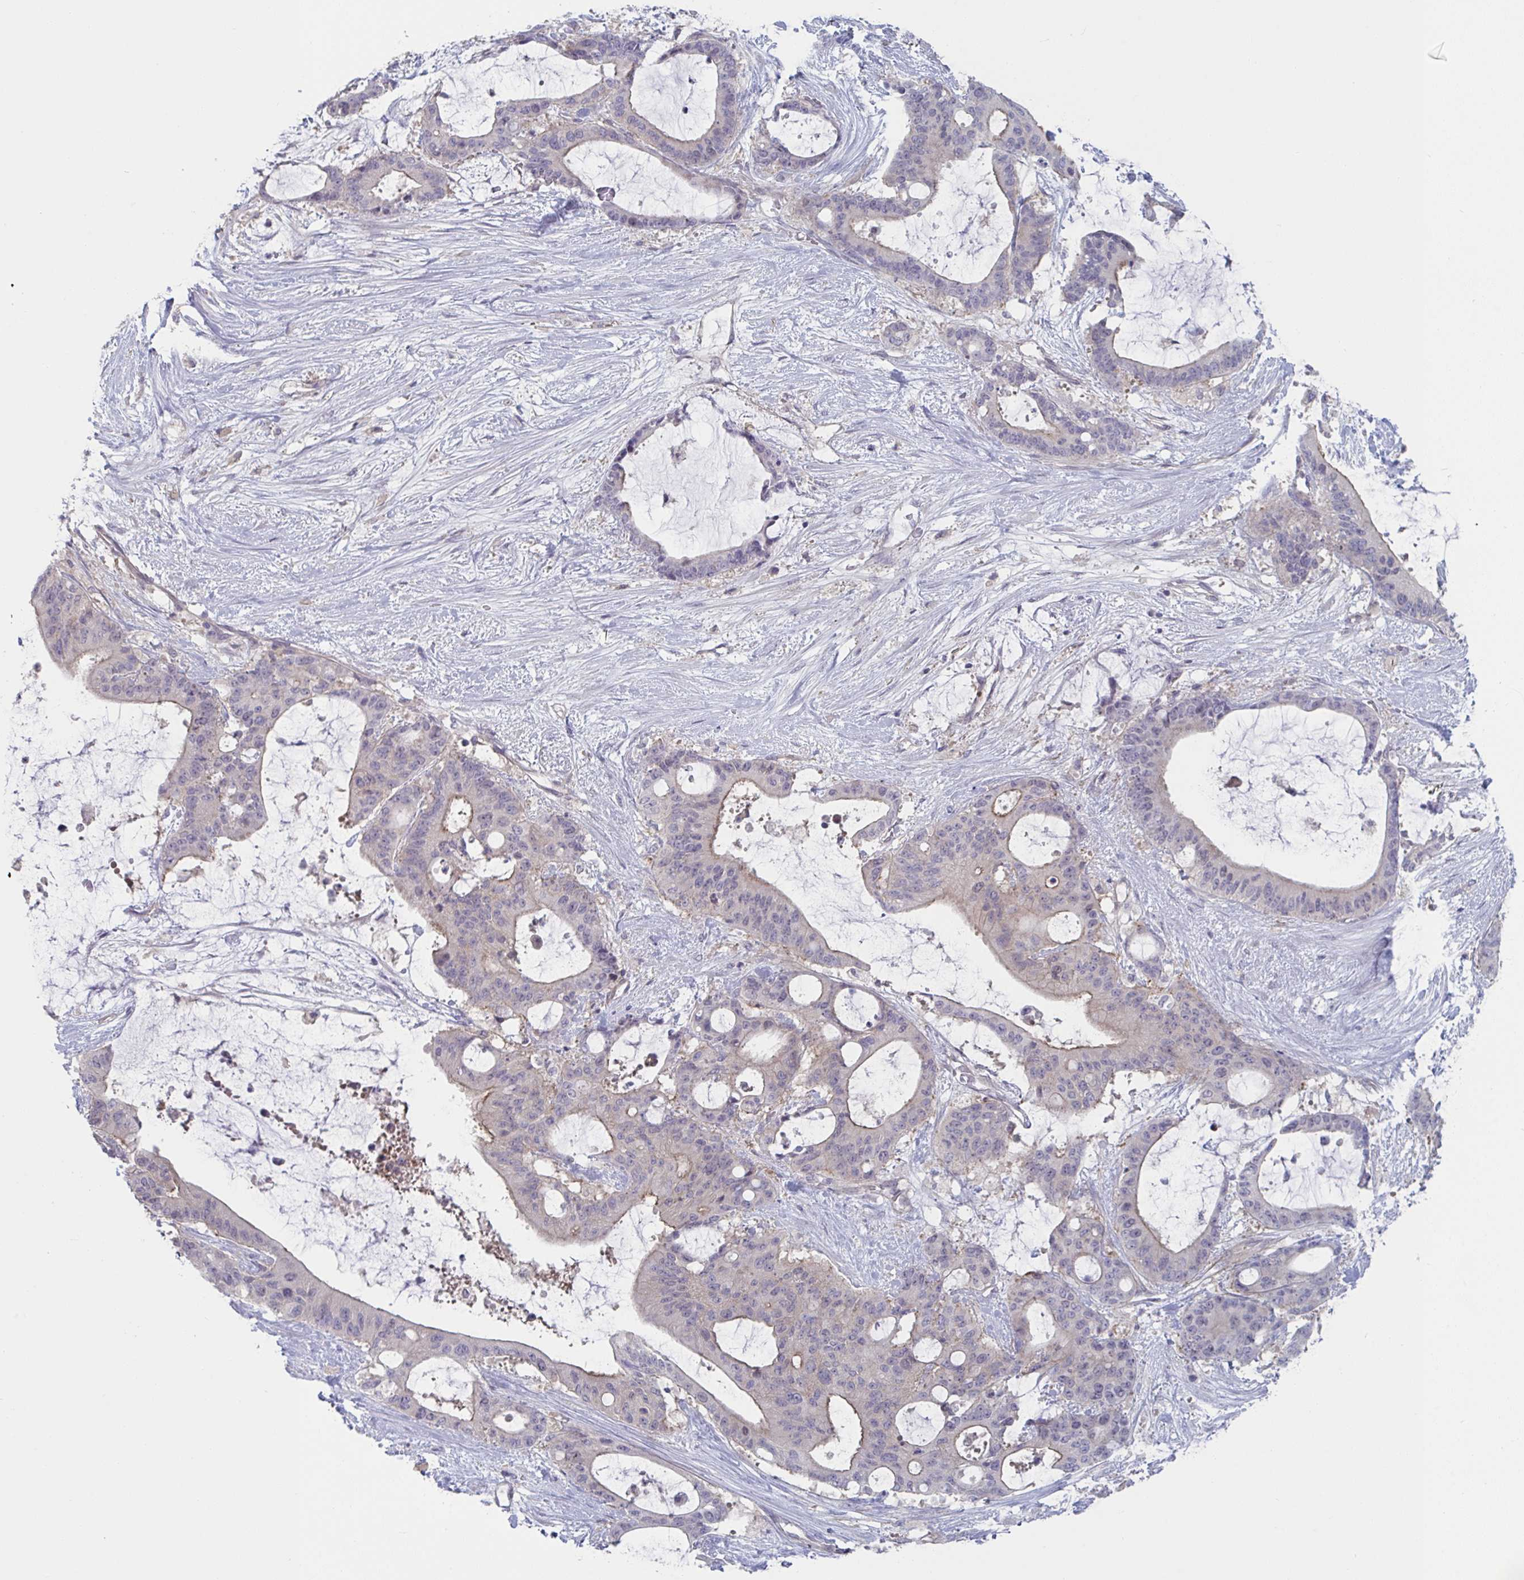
{"staining": {"intensity": "moderate", "quantity": "<25%", "location": "cytoplasmic/membranous"}, "tissue": "liver cancer", "cell_type": "Tumor cells", "image_type": "cancer", "snomed": [{"axis": "morphology", "description": "Normal tissue, NOS"}, {"axis": "morphology", "description": "Cholangiocarcinoma"}, {"axis": "topography", "description": "Liver"}, {"axis": "topography", "description": "Peripheral nerve tissue"}], "caption": "Liver cholangiocarcinoma stained for a protein displays moderate cytoplasmic/membranous positivity in tumor cells.", "gene": "STK26", "patient": {"sex": "female", "age": 73}}